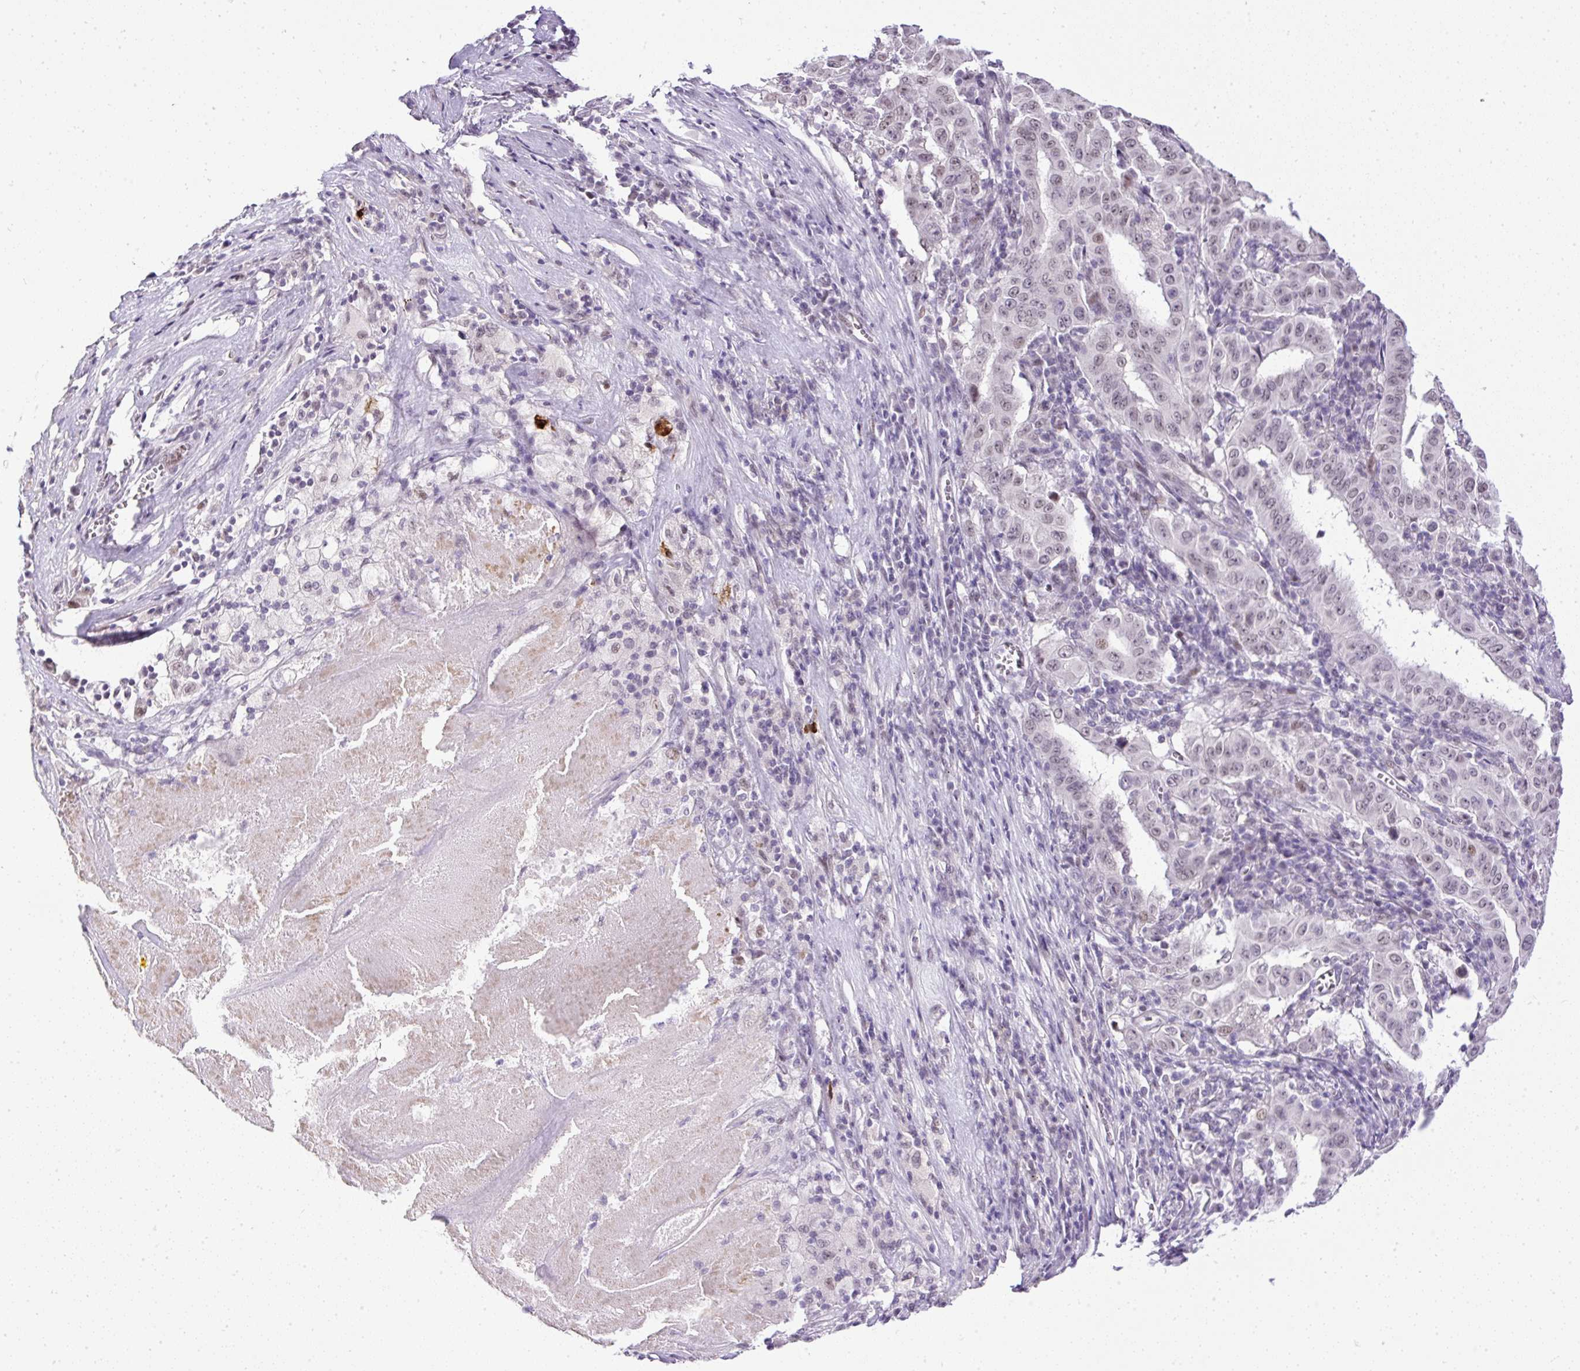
{"staining": {"intensity": "weak", "quantity": "<25%", "location": "nuclear"}, "tissue": "pancreatic cancer", "cell_type": "Tumor cells", "image_type": "cancer", "snomed": [{"axis": "morphology", "description": "Adenocarcinoma, NOS"}, {"axis": "topography", "description": "Pancreas"}], "caption": "The photomicrograph reveals no staining of tumor cells in pancreatic adenocarcinoma.", "gene": "WNT10B", "patient": {"sex": "male", "age": 63}}